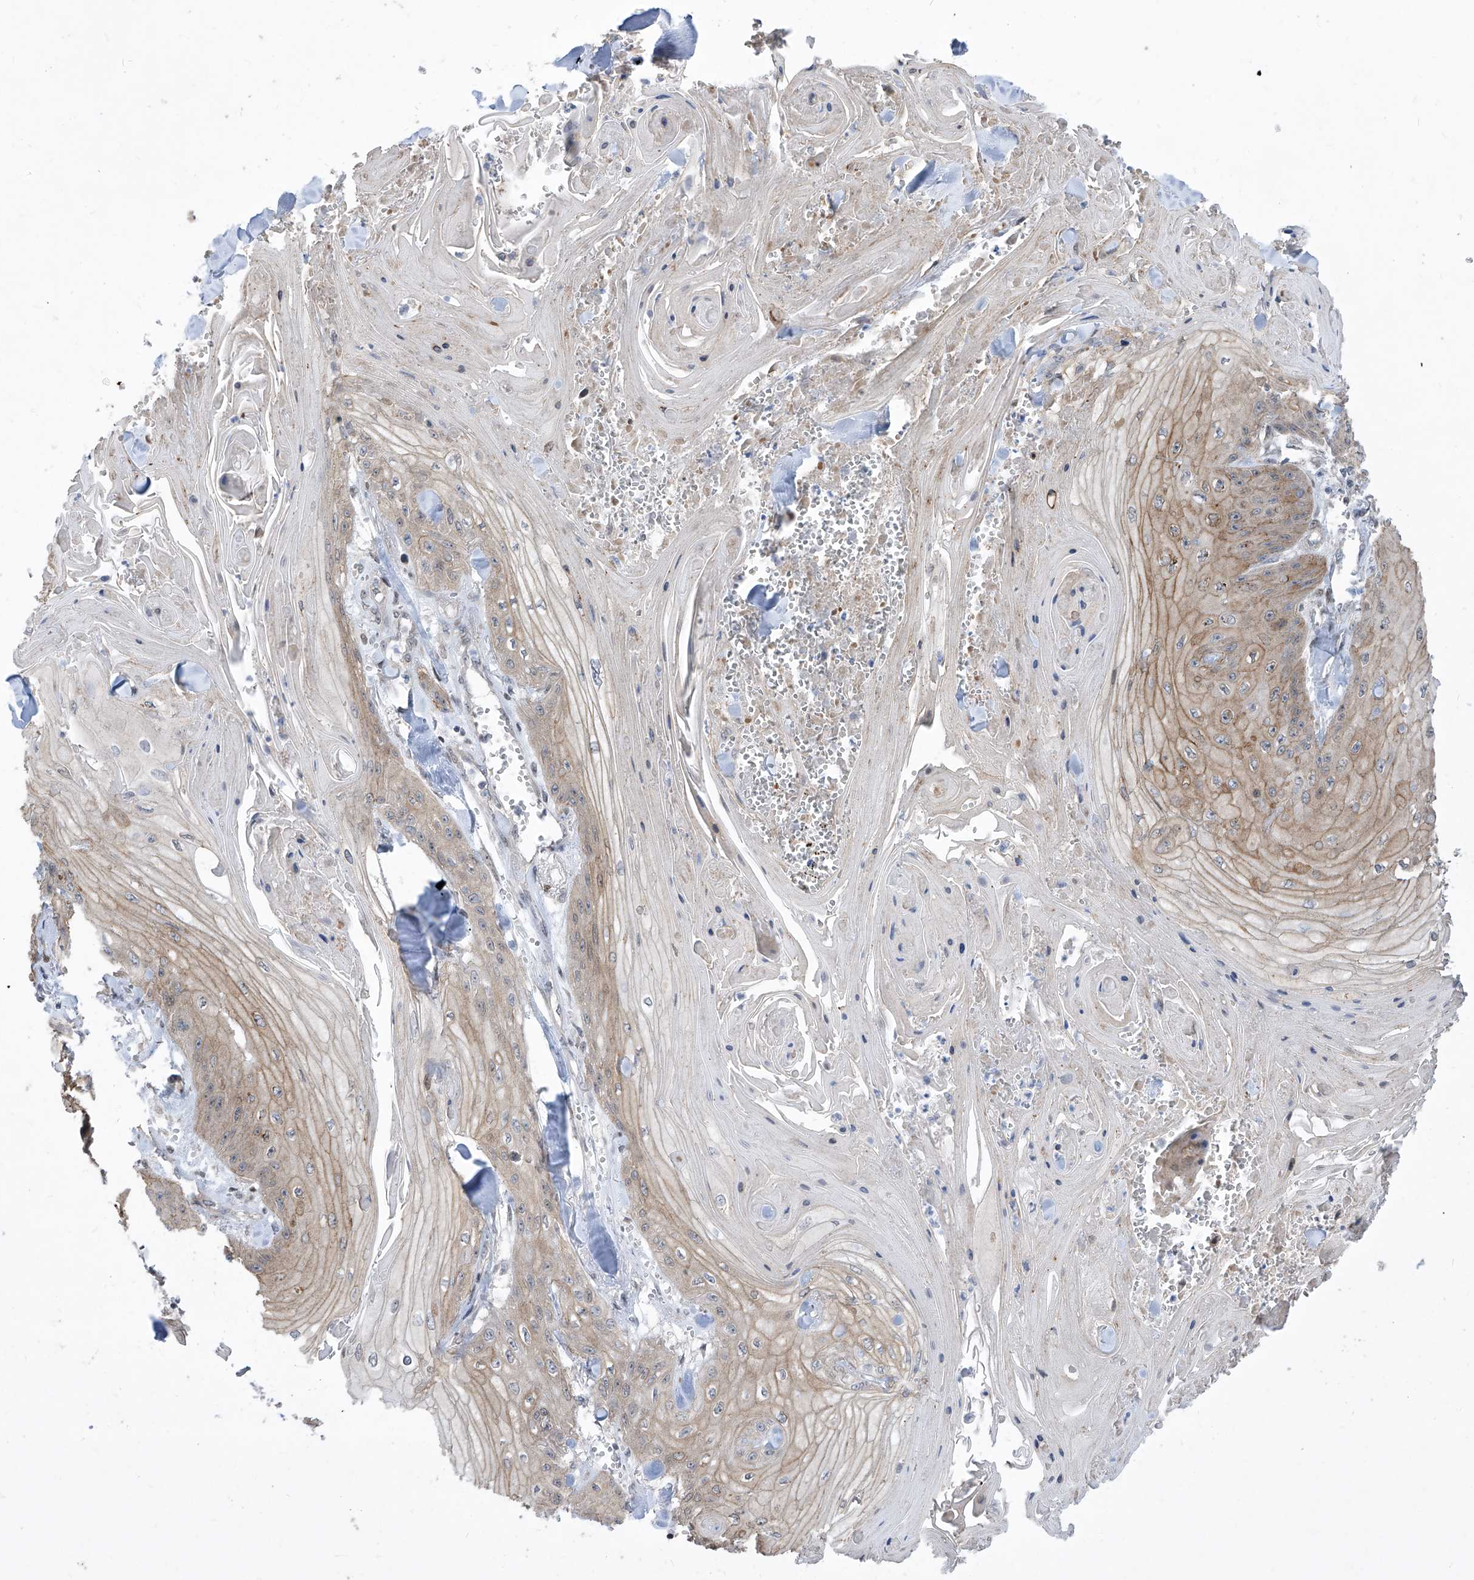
{"staining": {"intensity": "moderate", "quantity": "25%-75%", "location": "cytoplasmic/membranous"}, "tissue": "skin cancer", "cell_type": "Tumor cells", "image_type": "cancer", "snomed": [{"axis": "morphology", "description": "Squamous cell carcinoma, NOS"}, {"axis": "topography", "description": "Skin"}], "caption": "DAB immunohistochemical staining of skin cancer (squamous cell carcinoma) displays moderate cytoplasmic/membranous protein positivity in about 25%-75% of tumor cells.", "gene": "CETN2", "patient": {"sex": "male", "age": 74}}